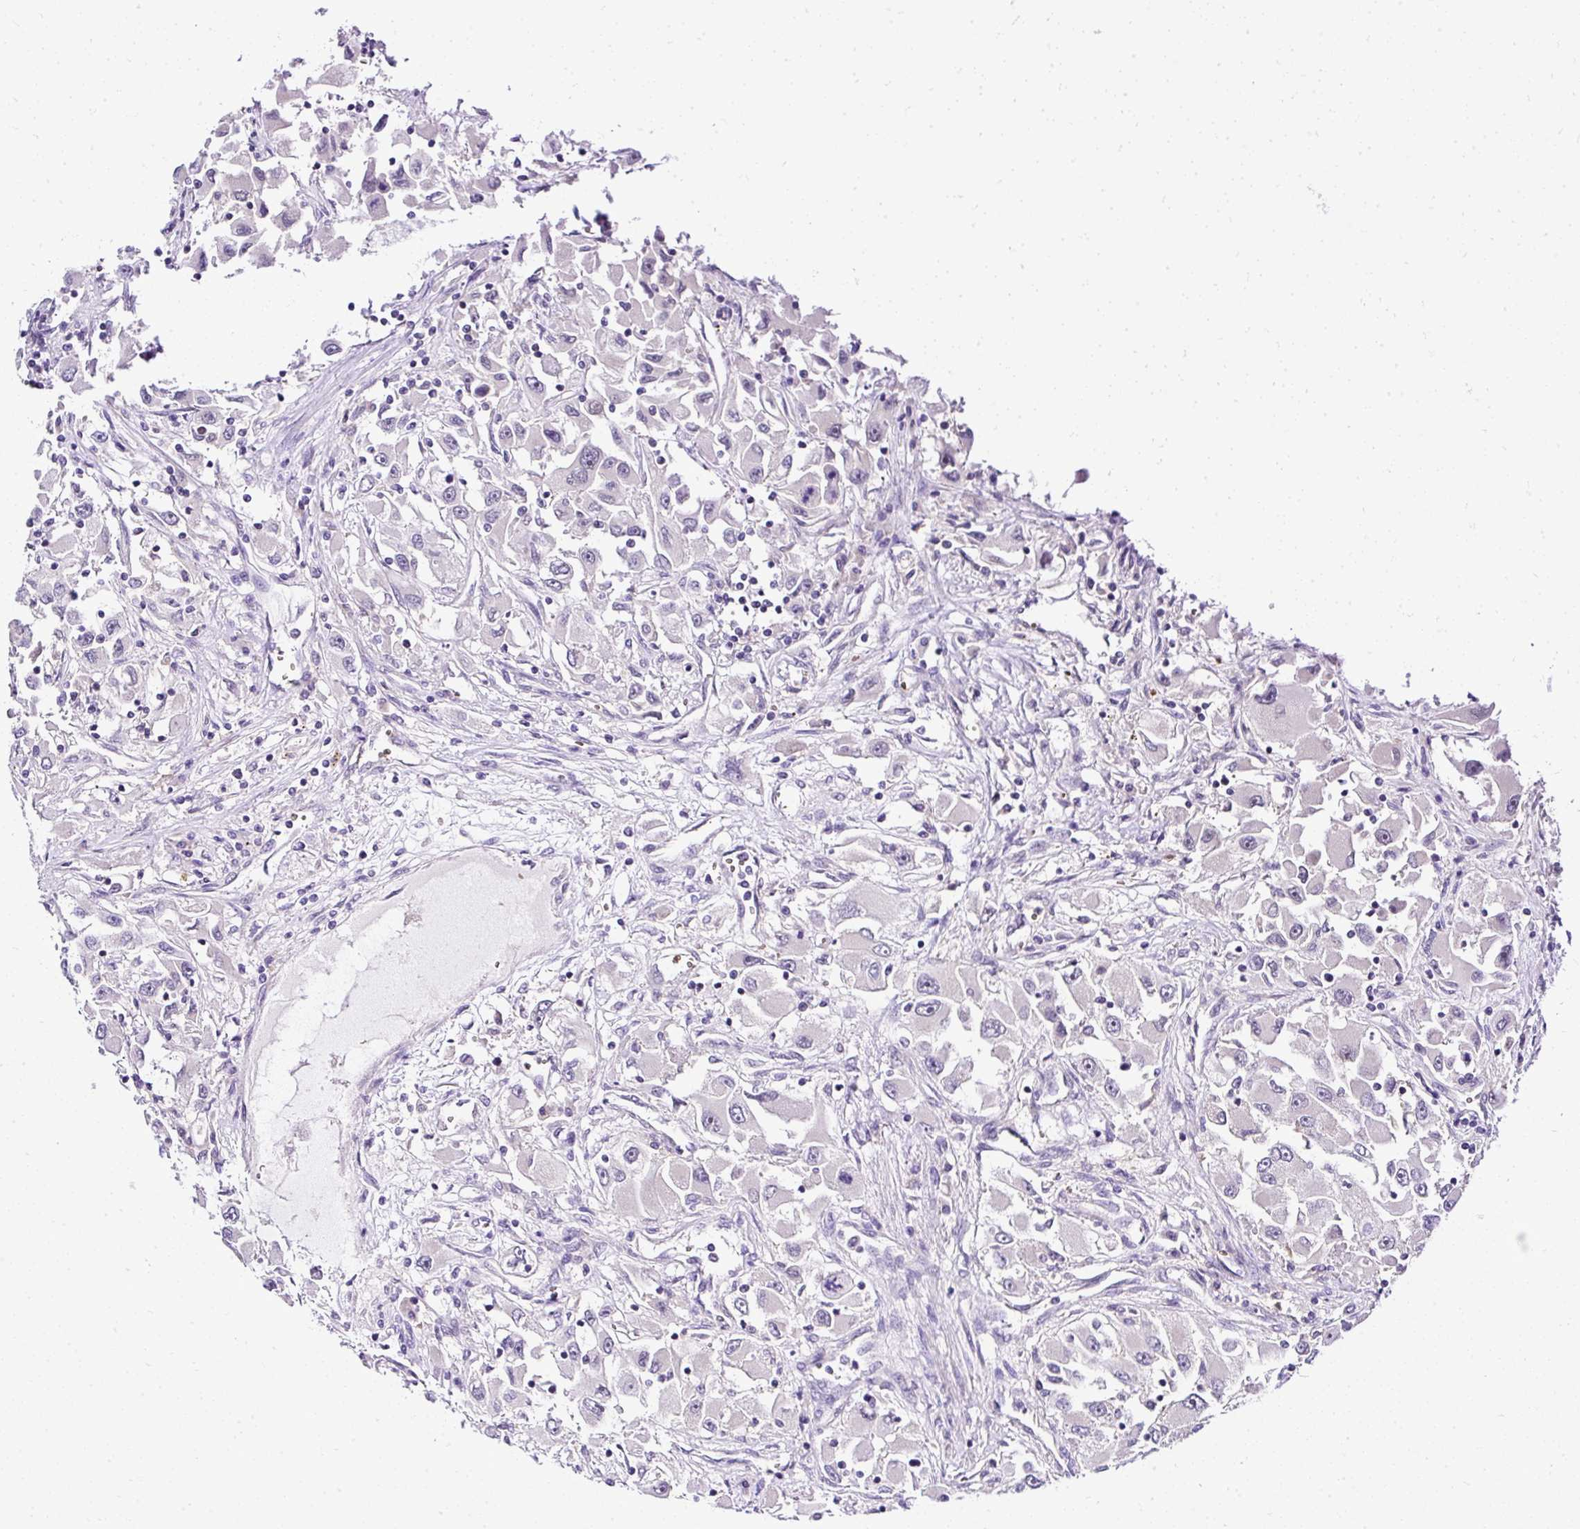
{"staining": {"intensity": "negative", "quantity": "none", "location": "none"}, "tissue": "renal cancer", "cell_type": "Tumor cells", "image_type": "cancer", "snomed": [{"axis": "morphology", "description": "Adenocarcinoma, NOS"}, {"axis": "topography", "description": "Kidney"}], "caption": "This is an immunohistochemistry (IHC) micrograph of renal cancer. There is no expression in tumor cells.", "gene": "DEPDC5", "patient": {"sex": "female", "age": 52}}